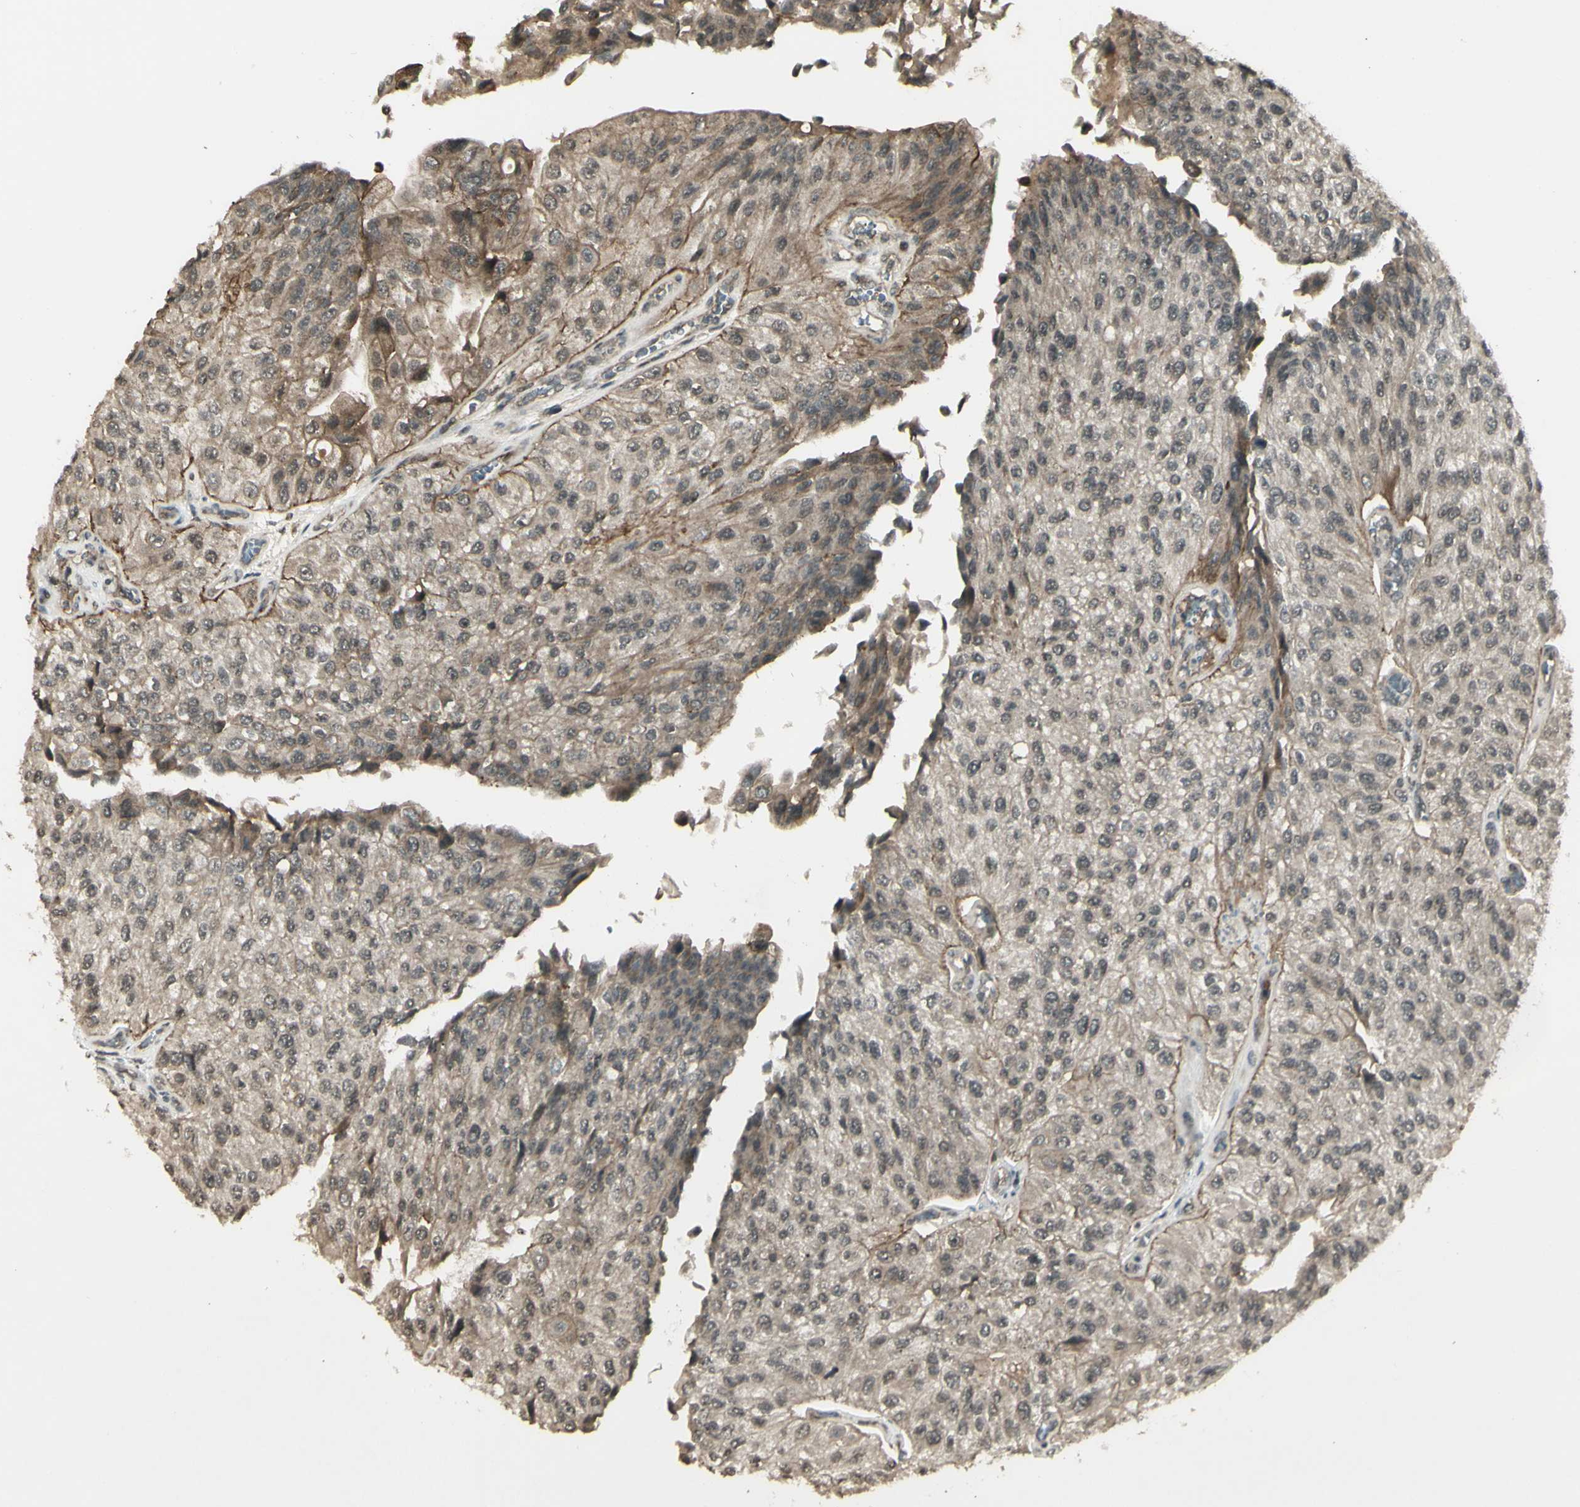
{"staining": {"intensity": "weak", "quantity": ">75%", "location": "cytoplasmic/membranous"}, "tissue": "urothelial cancer", "cell_type": "Tumor cells", "image_type": "cancer", "snomed": [{"axis": "morphology", "description": "Urothelial carcinoma, High grade"}, {"axis": "topography", "description": "Kidney"}, {"axis": "topography", "description": "Urinary bladder"}], "caption": "Urothelial cancer tissue shows weak cytoplasmic/membranous expression in about >75% of tumor cells, visualized by immunohistochemistry.", "gene": "BLNK", "patient": {"sex": "male", "age": 77}}